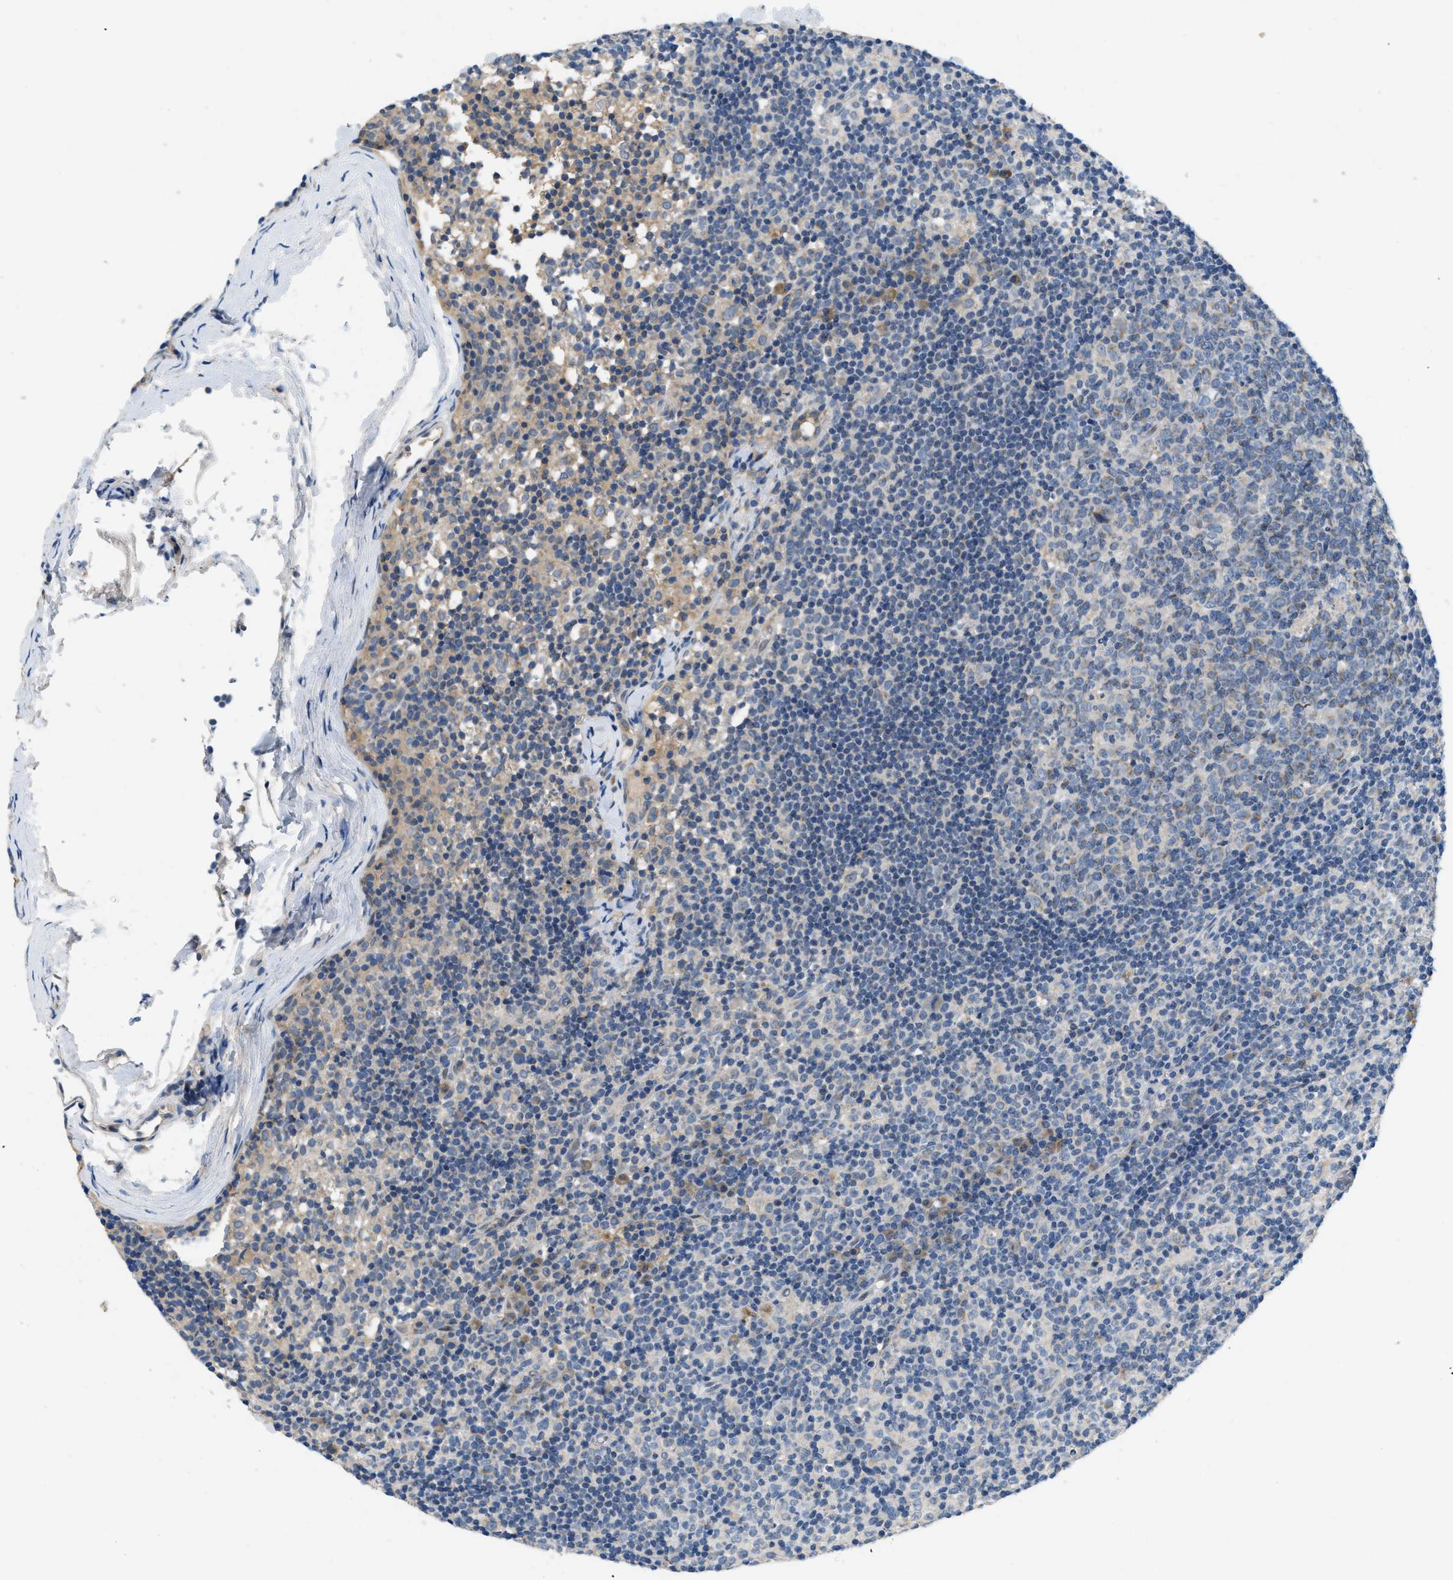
{"staining": {"intensity": "moderate", "quantity": "<25%", "location": "cytoplasmic/membranous"}, "tissue": "lymph node", "cell_type": "Germinal center cells", "image_type": "normal", "snomed": [{"axis": "morphology", "description": "Normal tissue, NOS"}, {"axis": "morphology", "description": "Inflammation, NOS"}, {"axis": "topography", "description": "Lymph node"}], "caption": "IHC (DAB) staining of normal human lymph node displays moderate cytoplasmic/membranous protein staining in approximately <25% of germinal center cells. (DAB IHC, brown staining for protein, blue staining for nuclei).", "gene": "PNKD", "patient": {"sex": "male", "age": 55}}